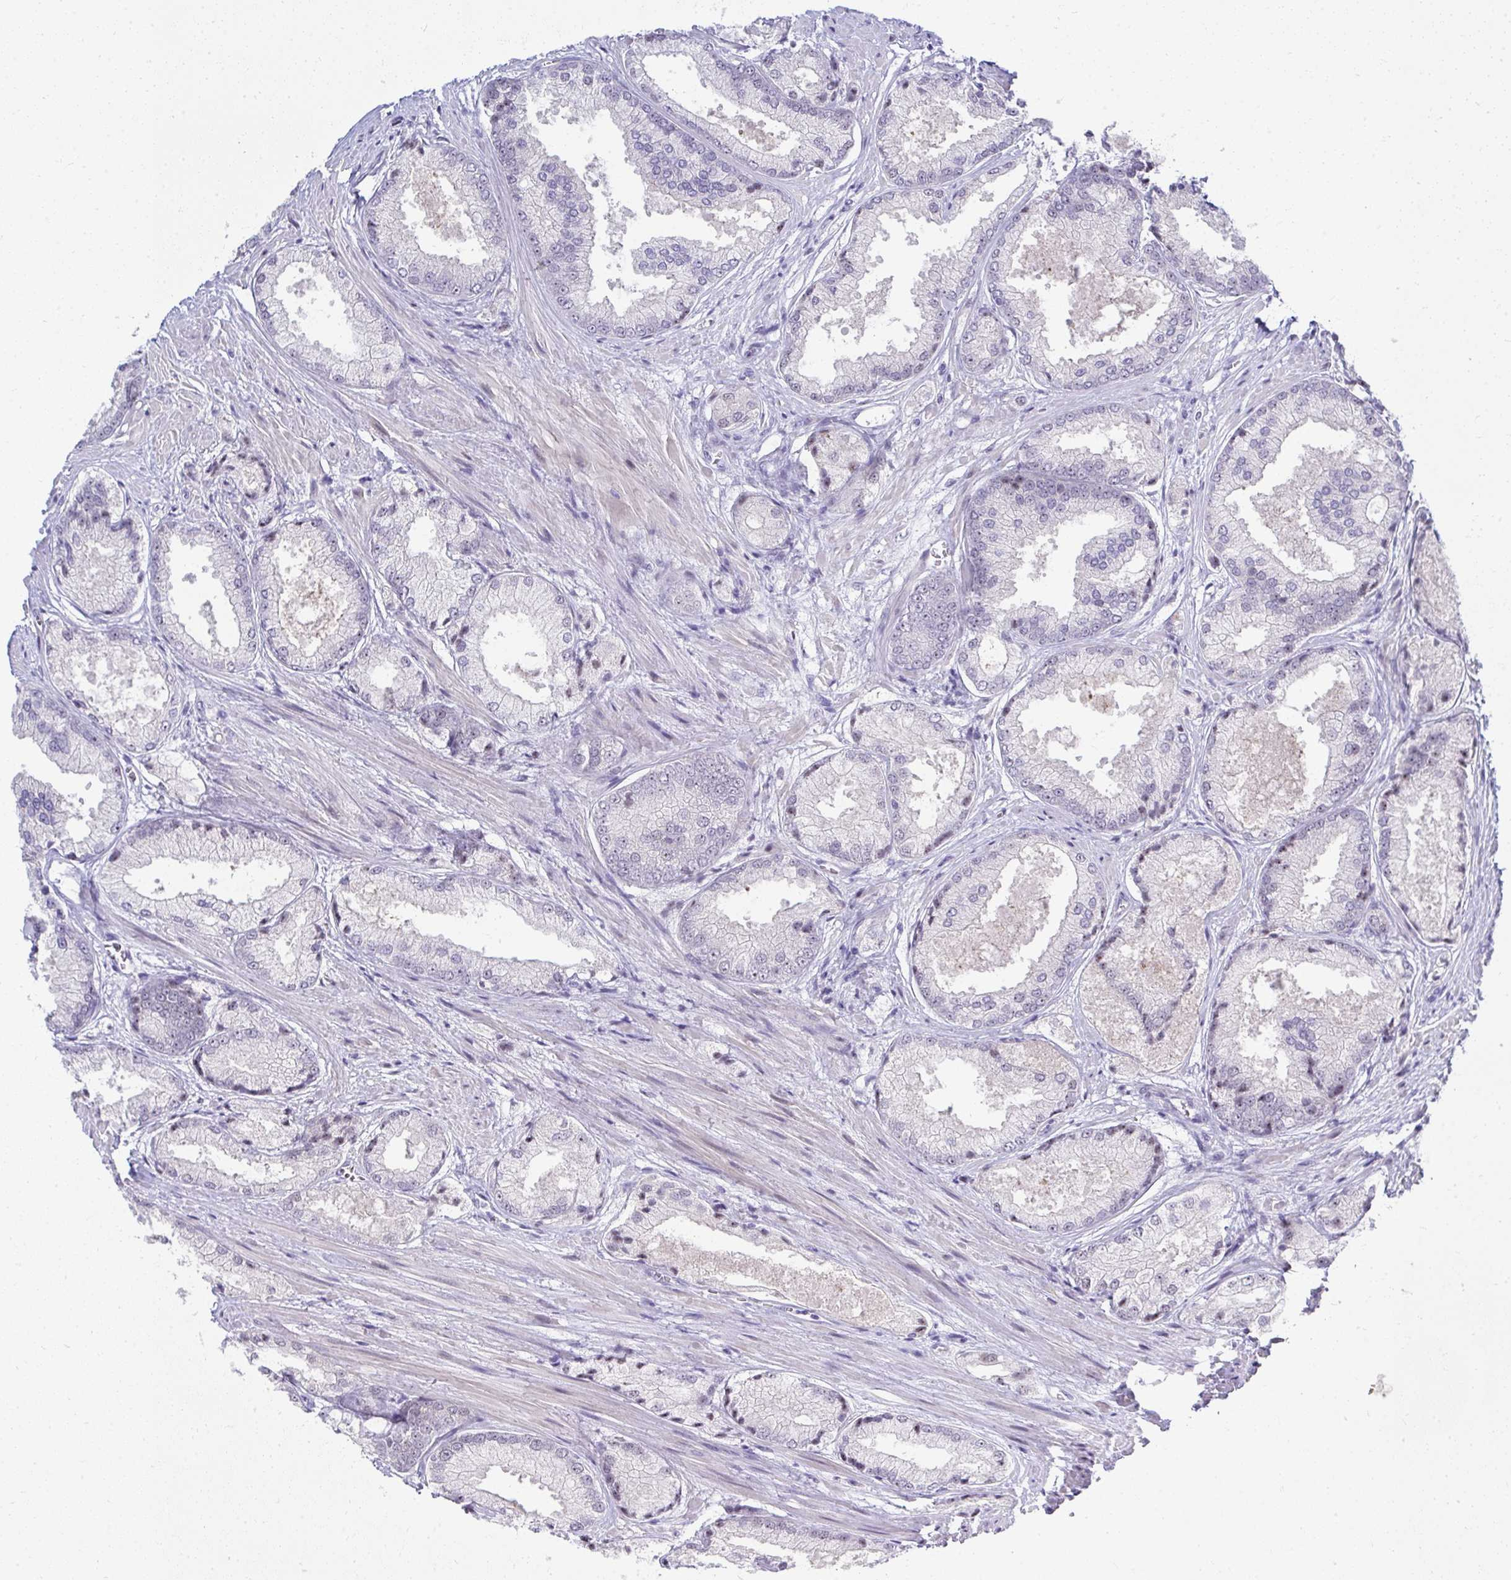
{"staining": {"intensity": "negative", "quantity": "none", "location": "none"}, "tissue": "prostate cancer", "cell_type": "Tumor cells", "image_type": "cancer", "snomed": [{"axis": "morphology", "description": "Adenocarcinoma, High grade"}, {"axis": "topography", "description": "Prostate"}], "caption": "High magnification brightfield microscopy of prostate cancer stained with DAB (brown) and counterstained with hematoxylin (blue): tumor cells show no significant positivity. (Immunohistochemistry (ihc), brightfield microscopy, high magnification).", "gene": "EID3", "patient": {"sex": "male", "age": 68}}